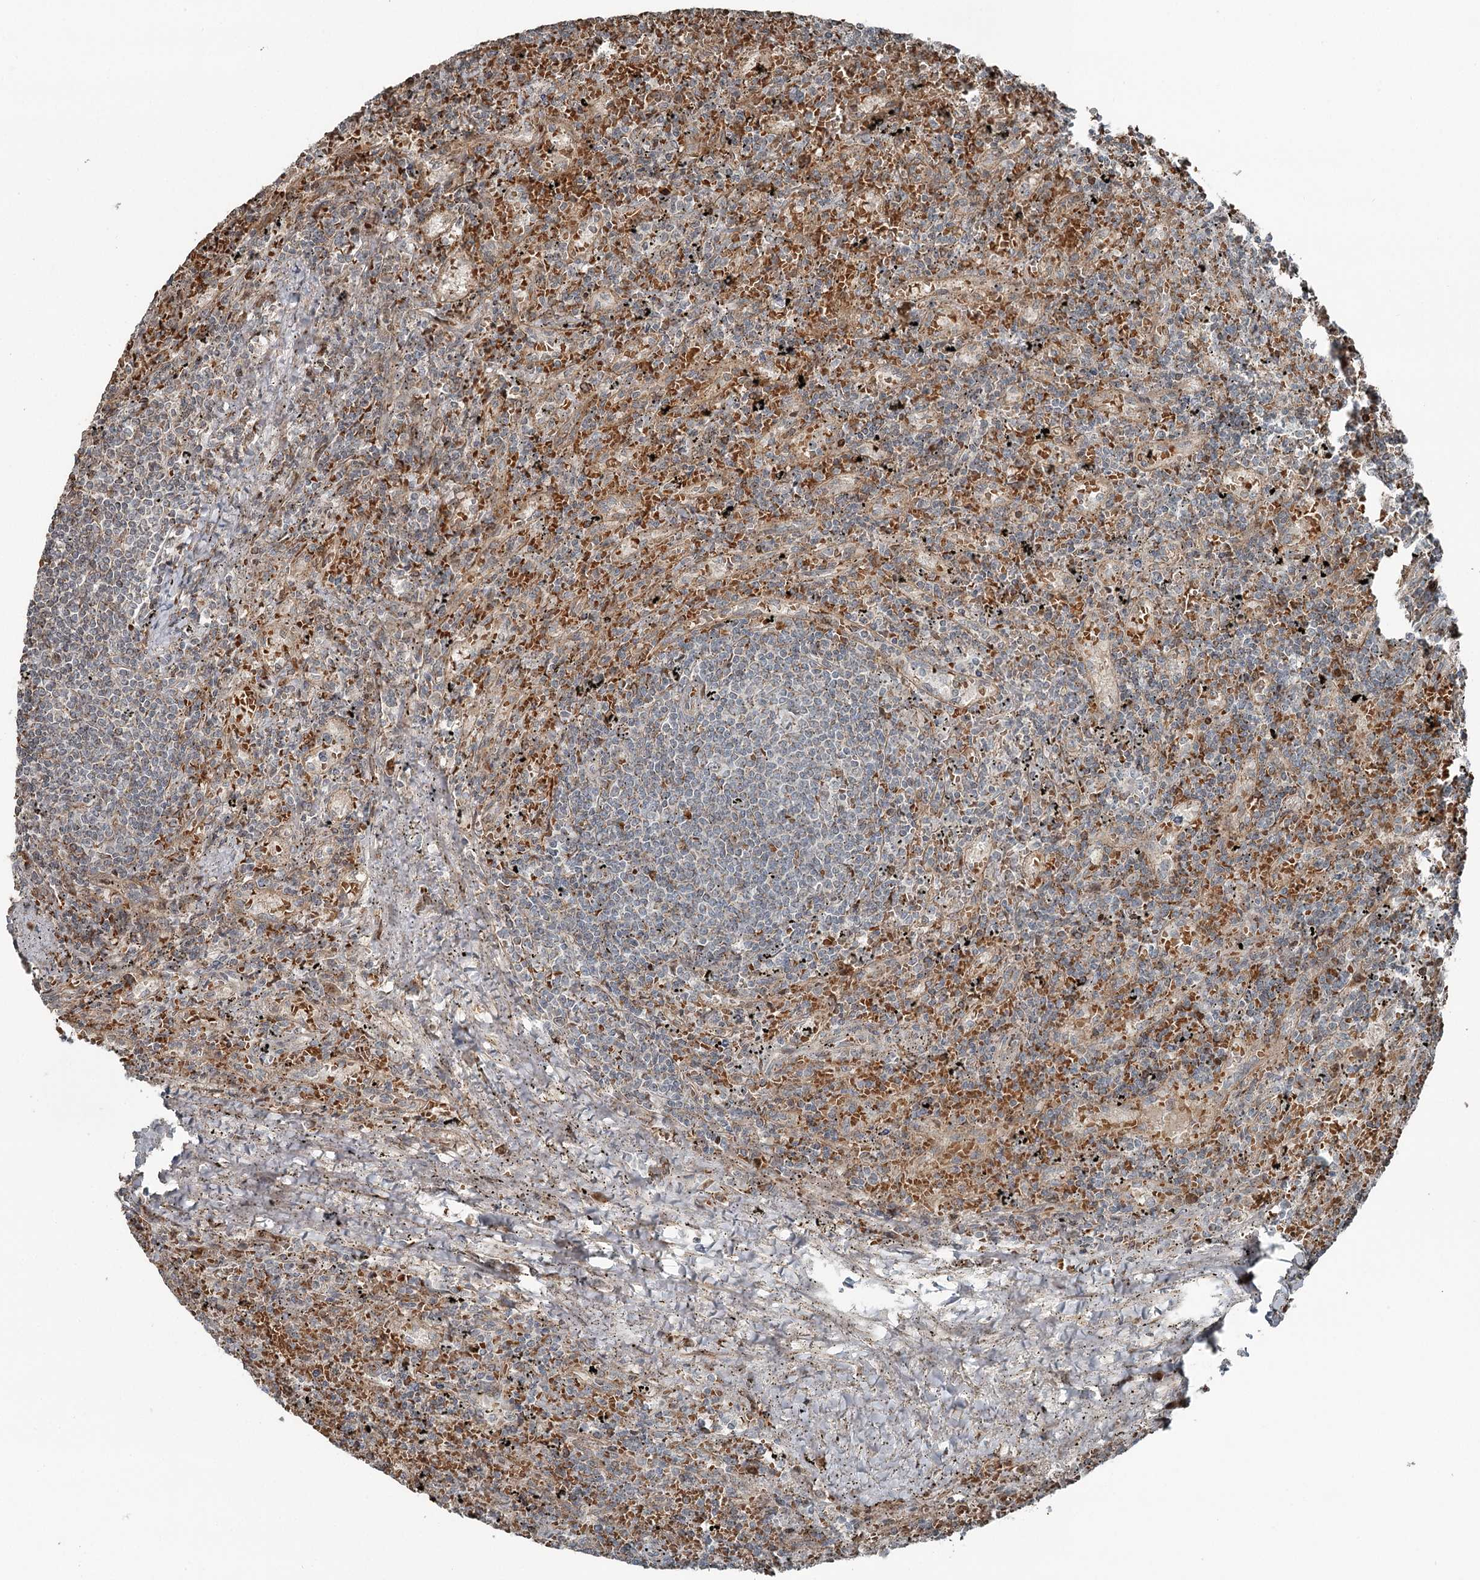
{"staining": {"intensity": "moderate", "quantity": "<25%", "location": "cytoplasmic/membranous"}, "tissue": "lymphoma", "cell_type": "Tumor cells", "image_type": "cancer", "snomed": [{"axis": "morphology", "description": "Malignant lymphoma, non-Hodgkin's type, Low grade"}, {"axis": "topography", "description": "Spleen"}], "caption": "Immunohistochemistry (IHC) (DAB) staining of human lymphoma exhibits moderate cytoplasmic/membranous protein expression in about <25% of tumor cells. (DAB = brown stain, brightfield microscopy at high magnification).", "gene": "RASSF8", "patient": {"sex": "male", "age": 76}}